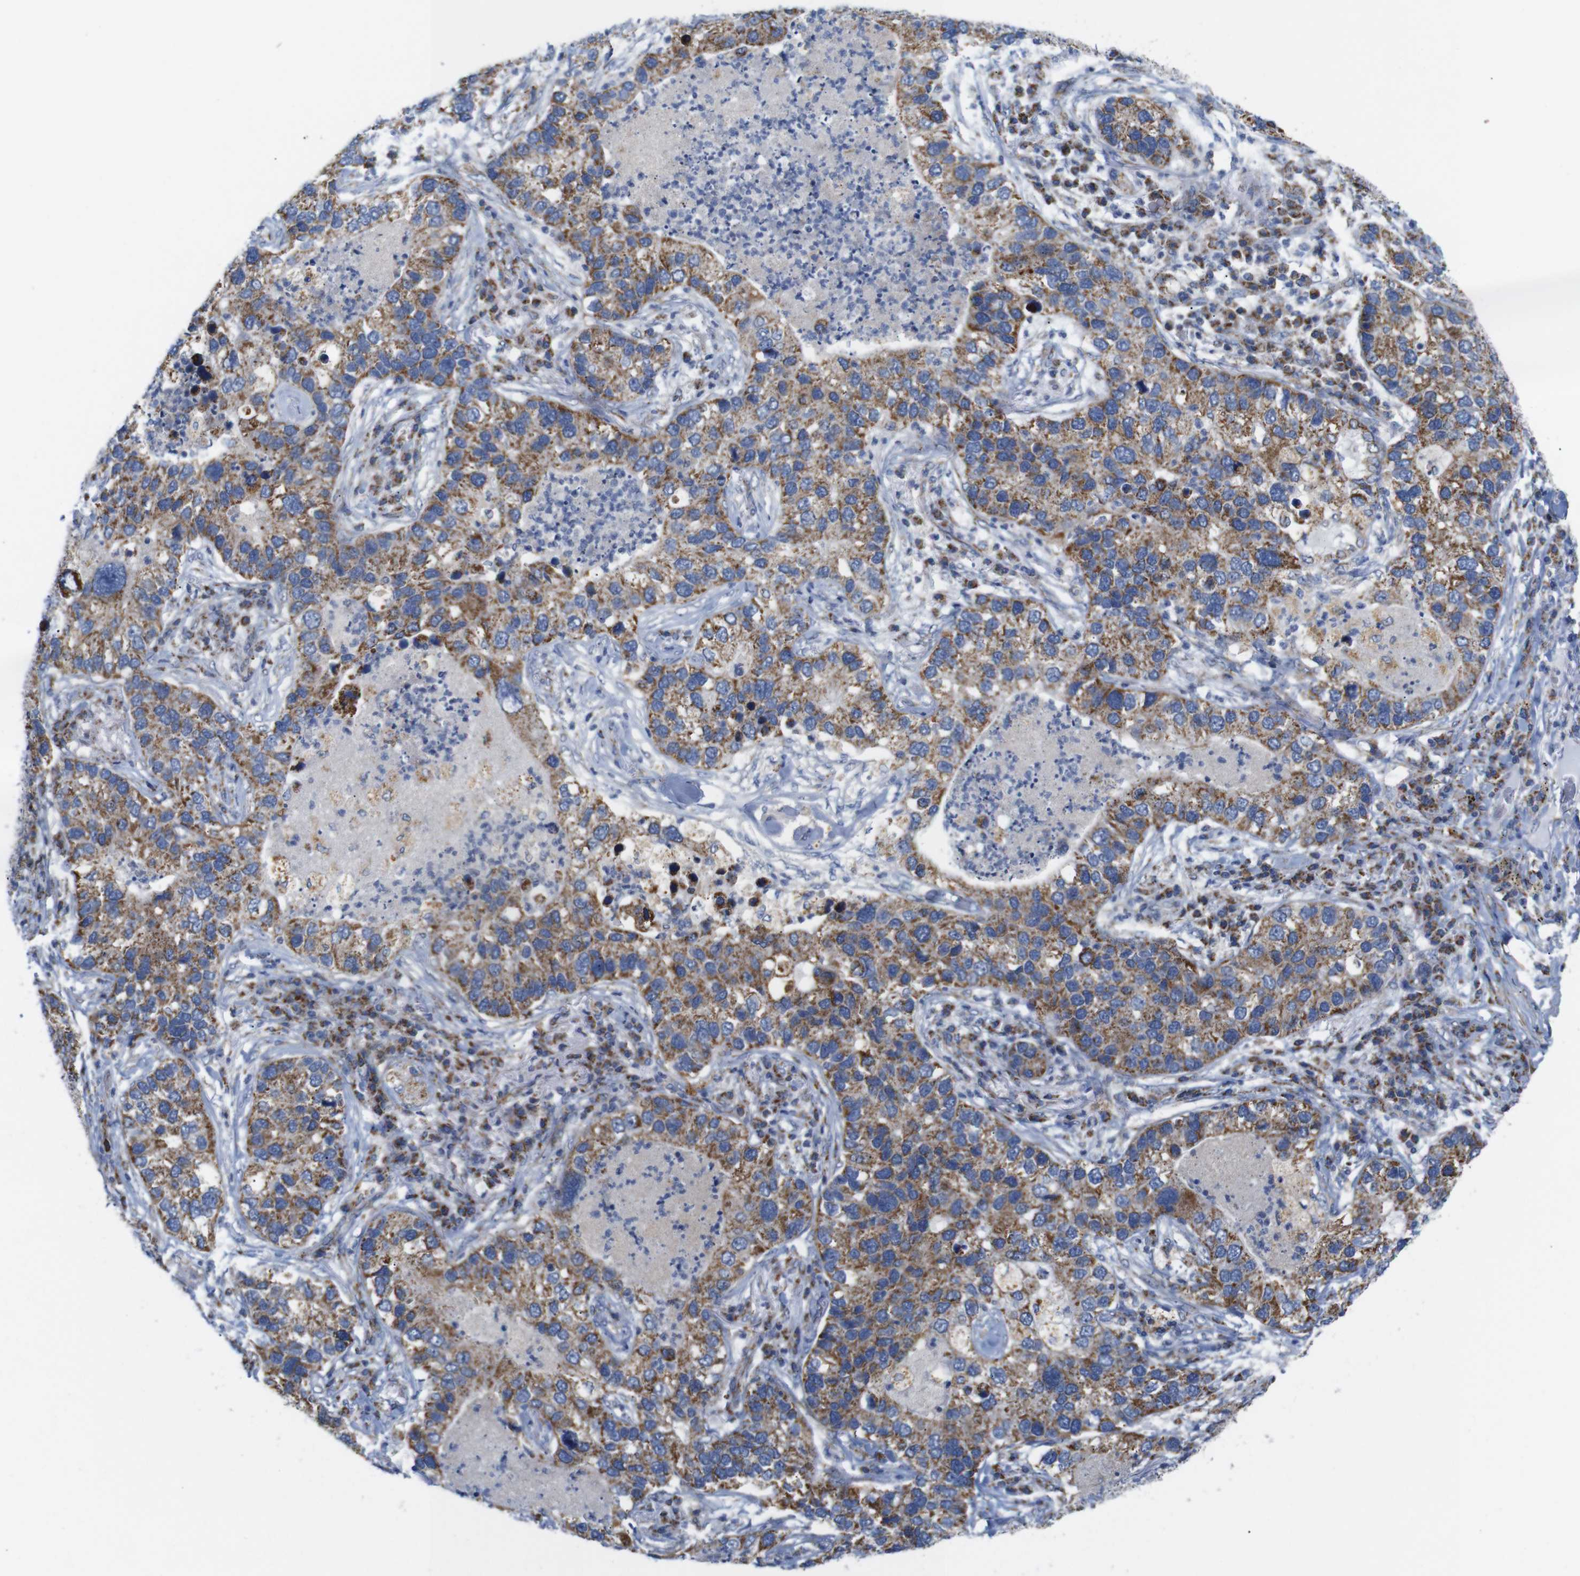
{"staining": {"intensity": "moderate", "quantity": ">75%", "location": "cytoplasmic/membranous"}, "tissue": "lung cancer", "cell_type": "Tumor cells", "image_type": "cancer", "snomed": [{"axis": "morphology", "description": "Normal tissue, NOS"}, {"axis": "morphology", "description": "Adenocarcinoma, NOS"}, {"axis": "topography", "description": "Bronchus"}, {"axis": "topography", "description": "Lung"}], "caption": "Tumor cells reveal medium levels of moderate cytoplasmic/membranous staining in about >75% of cells in lung adenocarcinoma.", "gene": "FAM171B", "patient": {"sex": "male", "age": 54}}